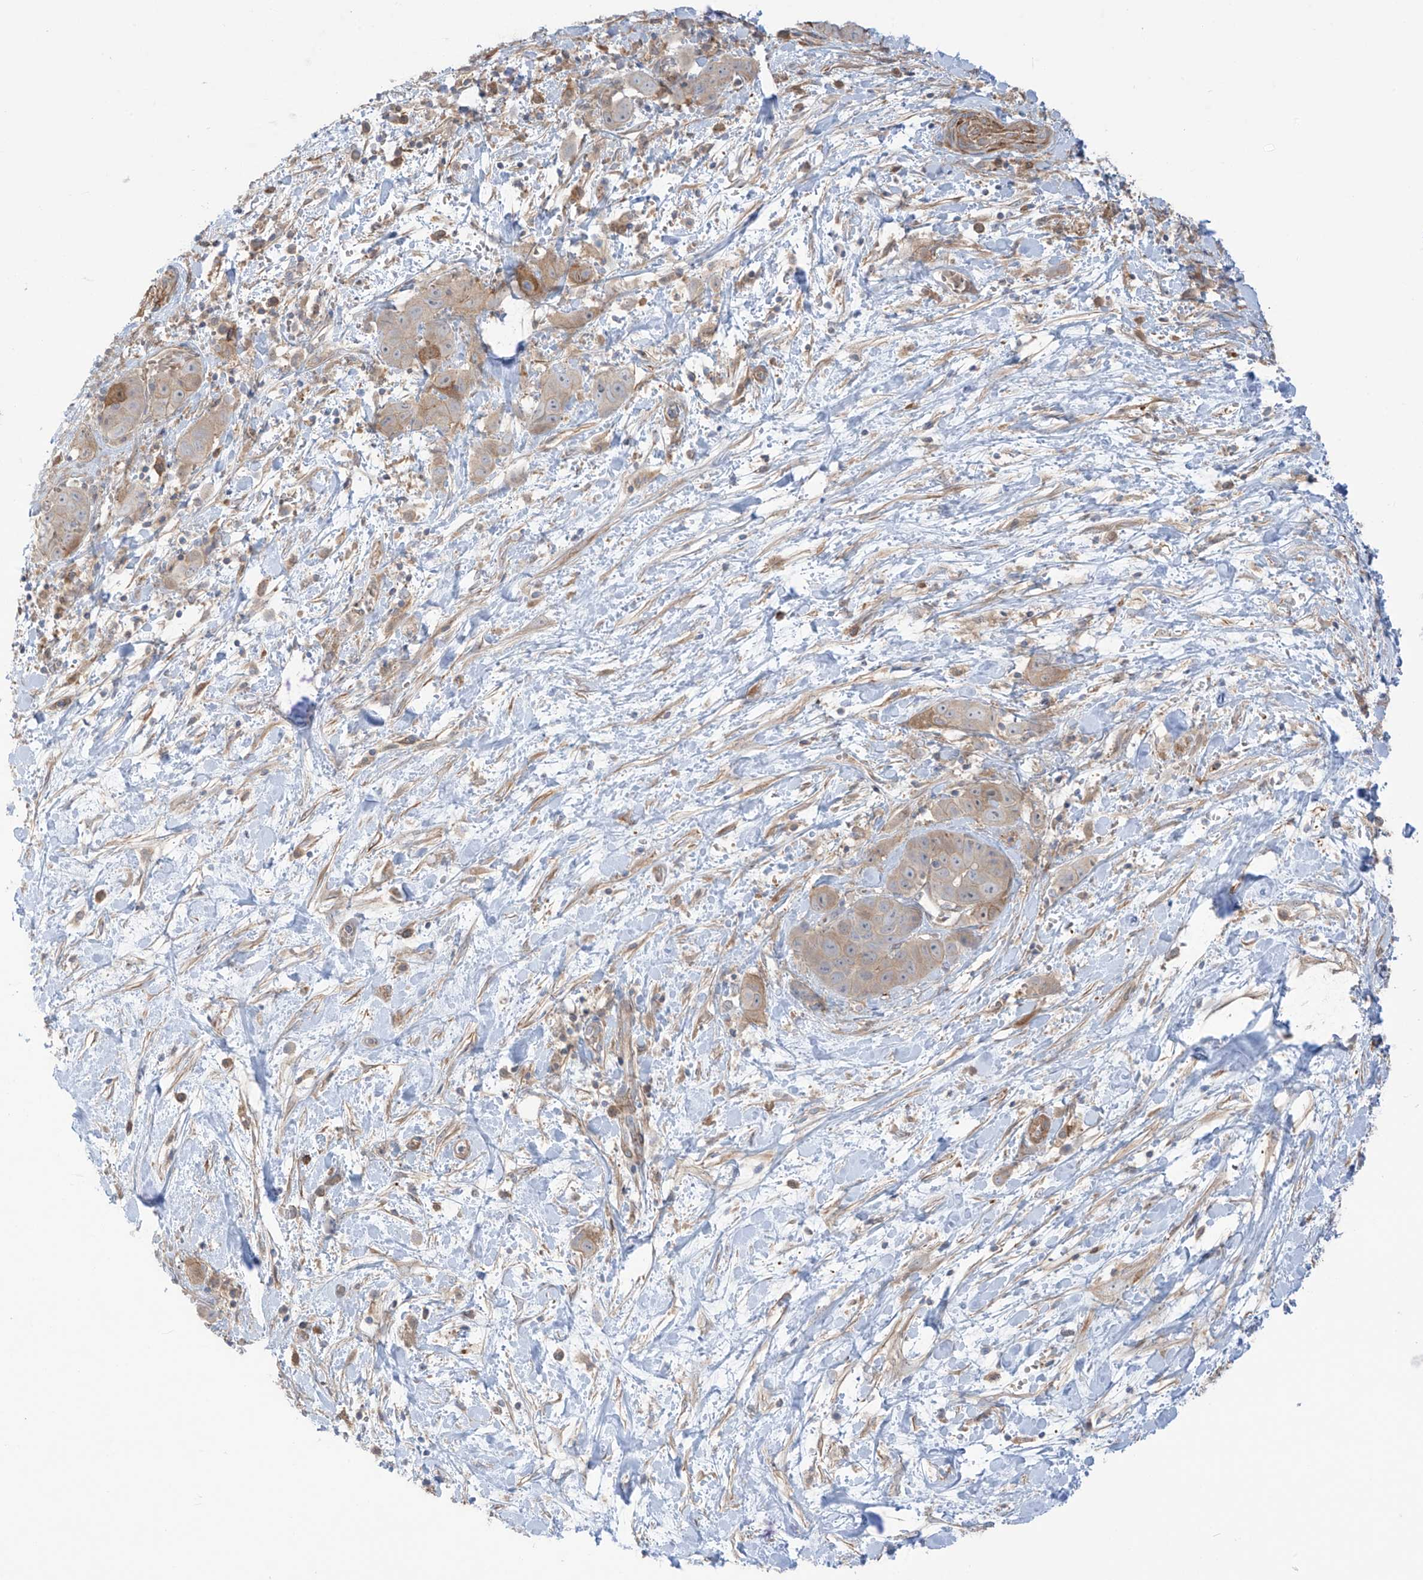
{"staining": {"intensity": "weak", "quantity": "25%-75%", "location": "cytoplasmic/membranous"}, "tissue": "liver cancer", "cell_type": "Tumor cells", "image_type": "cancer", "snomed": [{"axis": "morphology", "description": "Cholangiocarcinoma"}, {"axis": "topography", "description": "Liver"}], "caption": "This image demonstrates immunohistochemistry staining of human liver cholangiocarcinoma, with low weak cytoplasmic/membranous expression in approximately 25%-75% of tumor cells.", "gene": "TRMU", "patient": {"sex": "female", "age": 52}}